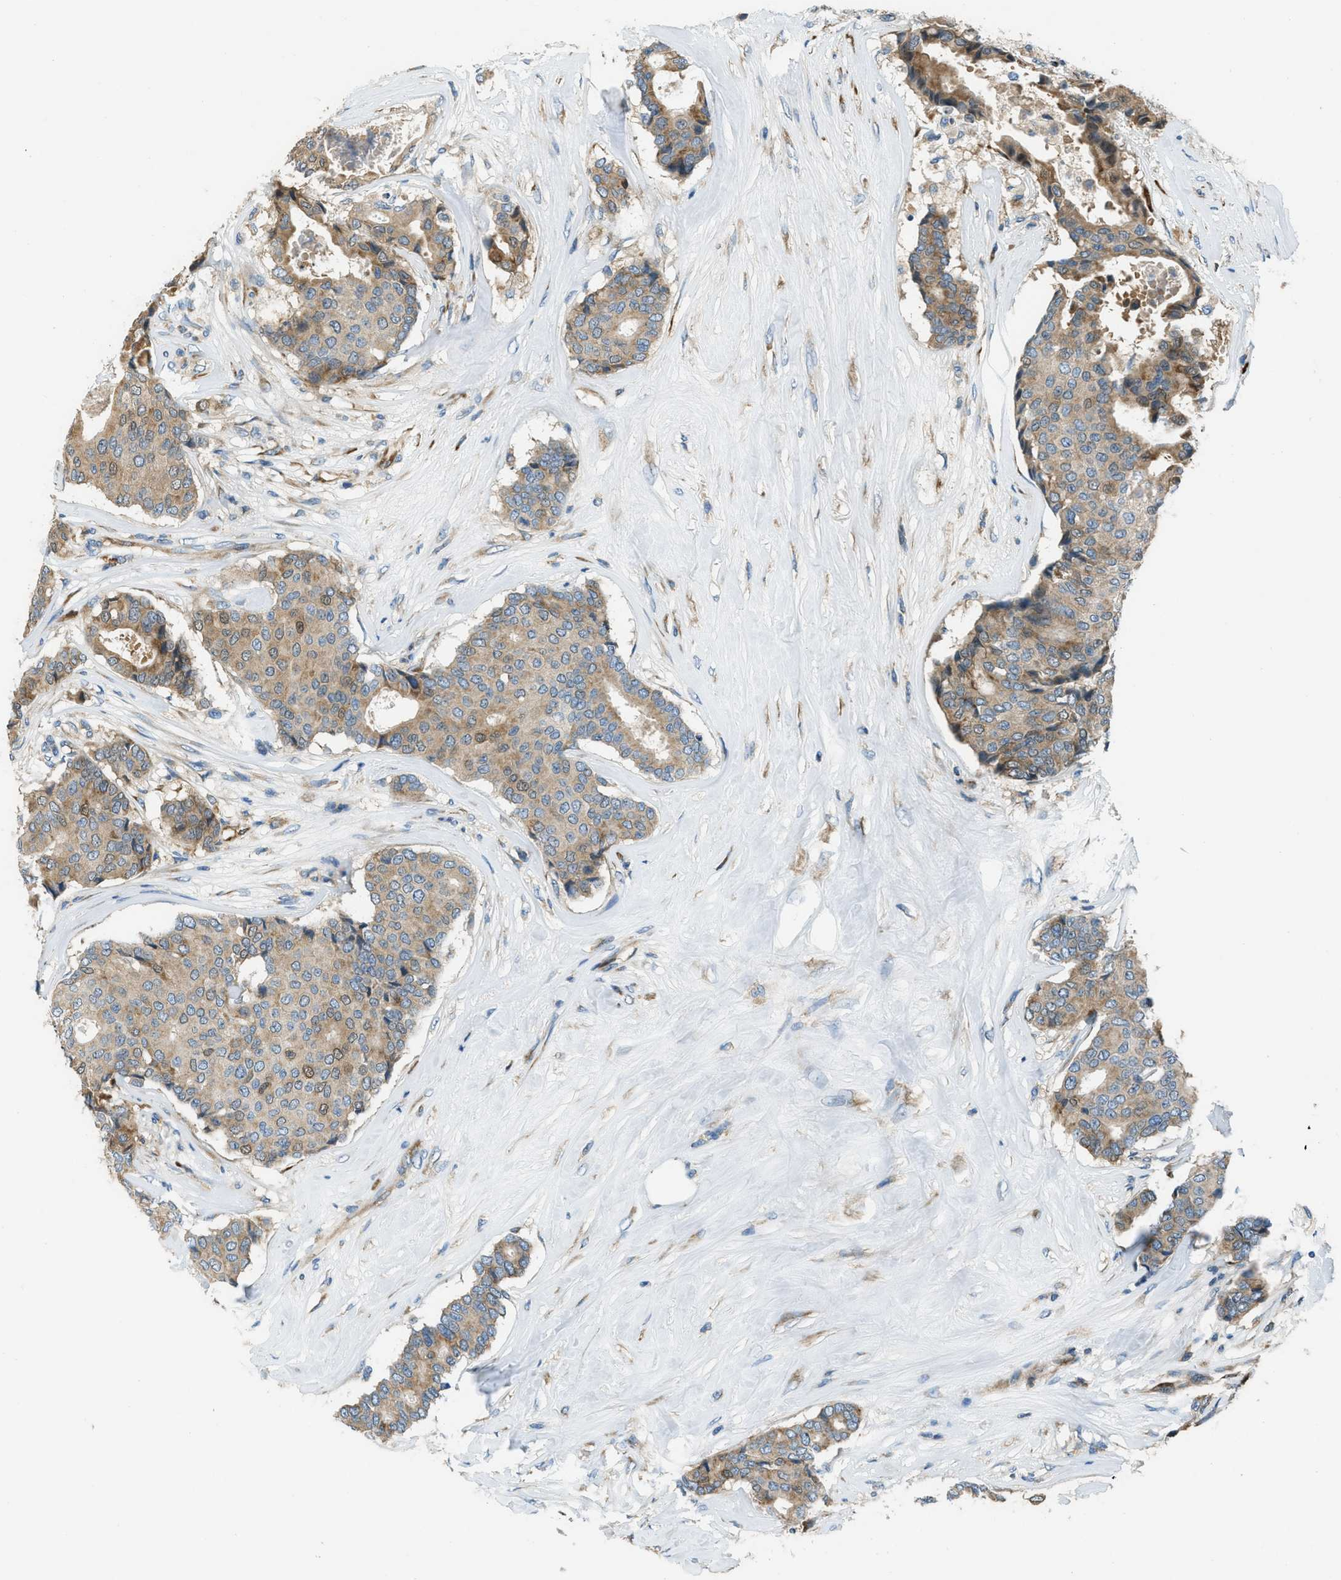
{"staining": {"intensity": "weak", "quantity": ">75%", "location": "cytoplasmic/membranous"}, "tissue": "breast cancer", "cell_type": "Tumor cells", "image_type": "cancer", "snomed": [{"axis": "morphology", "description": "Duct carcinoma"}, {"axis": "topography", "description": "Breast"}], "caption": "A brown stain highlights weak cytoplasmic/membranous staining of a protein in human breast cancer (intraductal carcinoma) tumor cells. The staining is performed using DAB brown chromogen to label protein expression. The nuclei are counter-stained blue using hematoxylin.", "gene": "GIMAP8", "patient": {"sex": "female", "age": 75}}